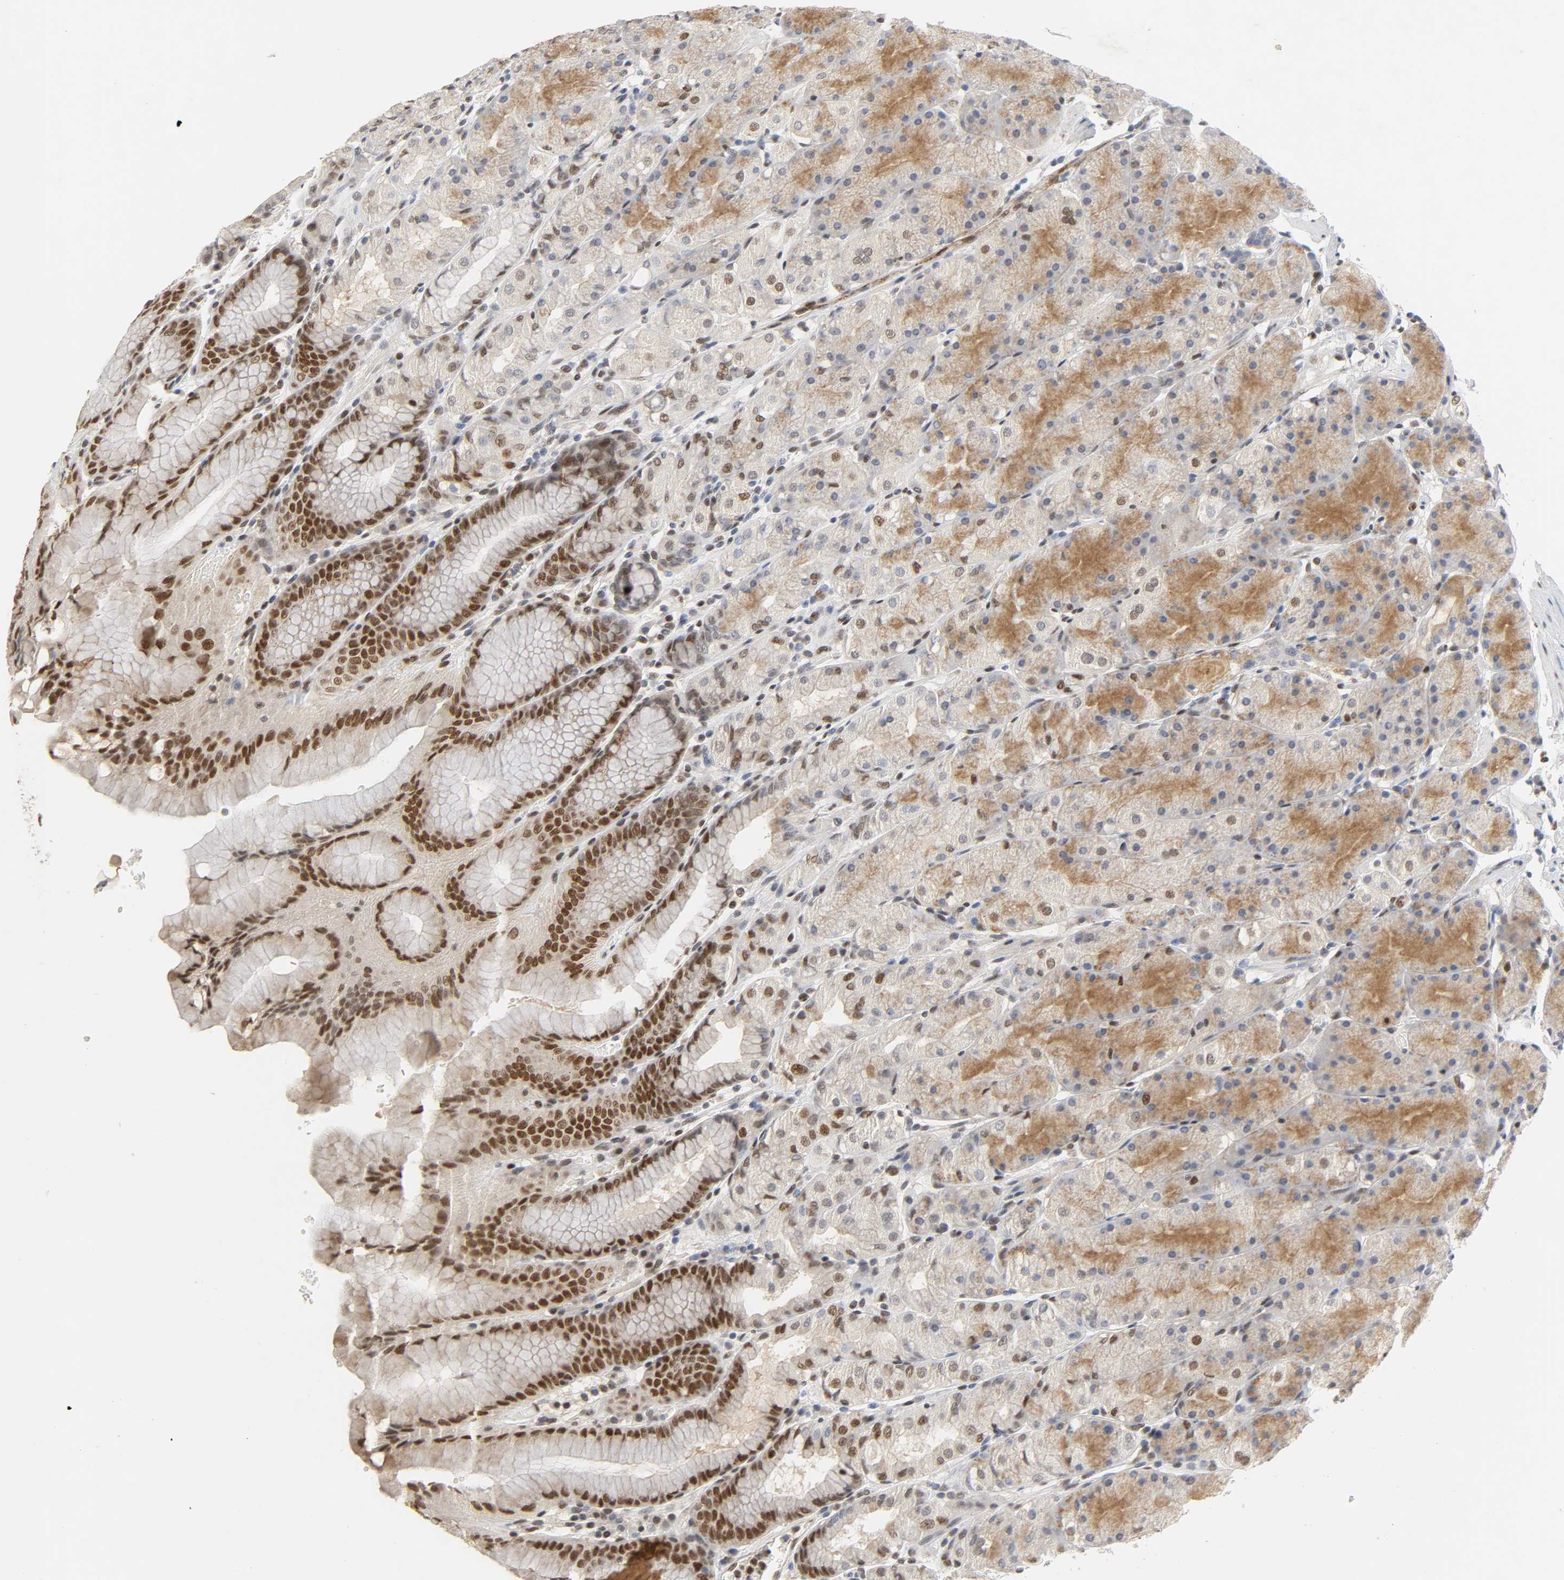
{"staining": {"intensity": "moderate", "quantity": "25%-75%", "location": "cytoplasmic/membranous,nuclear"}, "tissue": "stomach", "cell_type": "Glandular cells", "image_type": "normal", "snomed": [{"axis": "morphology", "description": "Normal tissue, NOS"}, {"axis": "topography", "description": "Stomach, upper"}, {"axis": "topography", "description": "Stomach"}], "caption": "A high-resolution image shows immunohistochemistry (IHC) staining of normal stomach, which displays moderate cytoplasmic/membranous,nuclear expression in about 25%-75% of glandular cells. Using DAB (3,3'-diaminobenzidine) (brown) and hematoxylin (blue) stains, captured at high magnification using brightfield microscopy.", "gene": "NCOA6", "patient": {"sex": "male", "age": 76}}